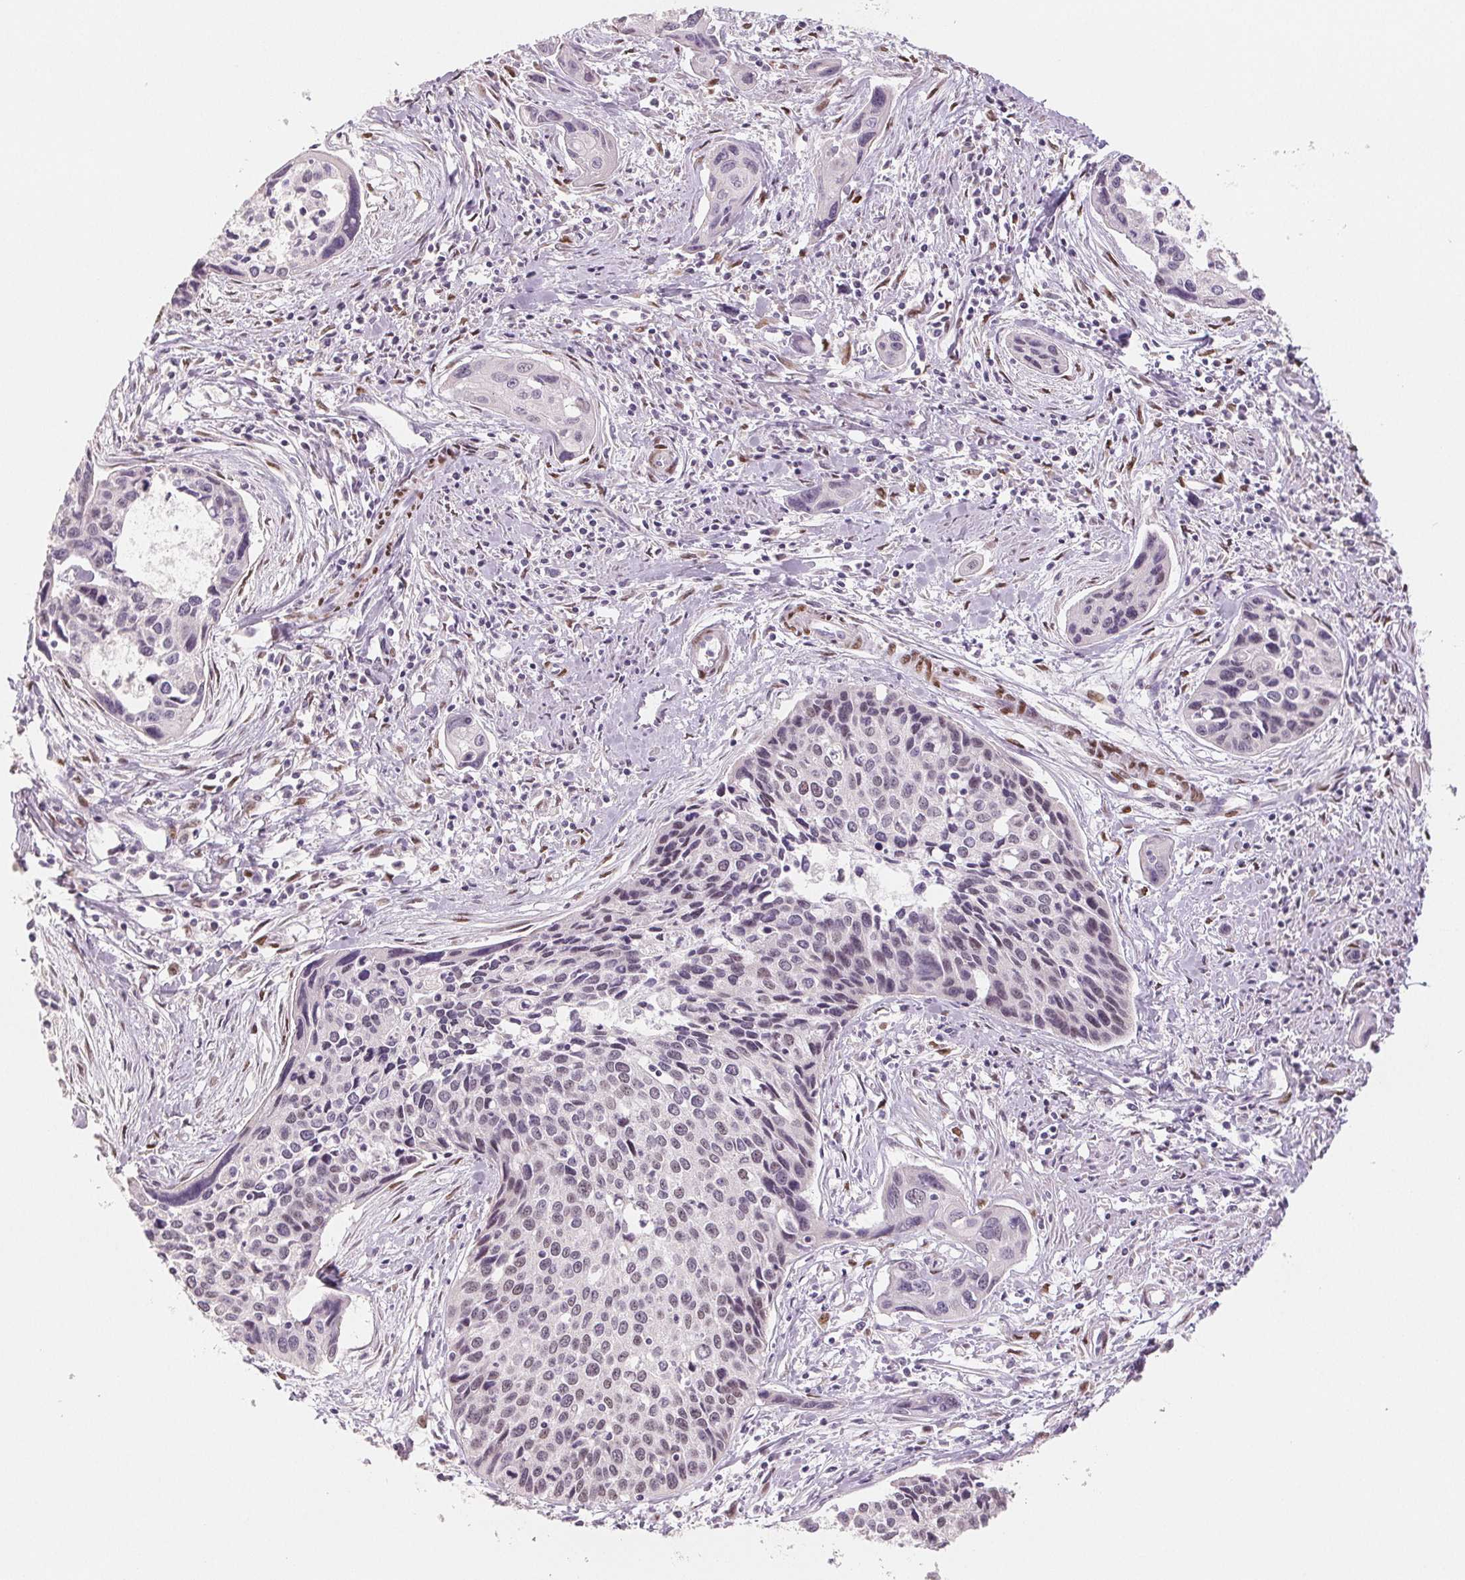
{"staining": {"intensity": "negative", "quantity": "none", "location": "none"}, "tissue": "cervical cancer", "cell_type": "Tumor cells", "image_type": "cancer", "snomed": [{"axis": "morphology", "description": "Squamous cell carcinoma, NOS"}, {"axis": "topography", "description": "Cervix"}], "caption": "Tumor cells show no significant protein staining in squamous cell carcinoma (cervical).", "gene": "SMARCD3", "patient": {"sex": "female", "age": 31}}